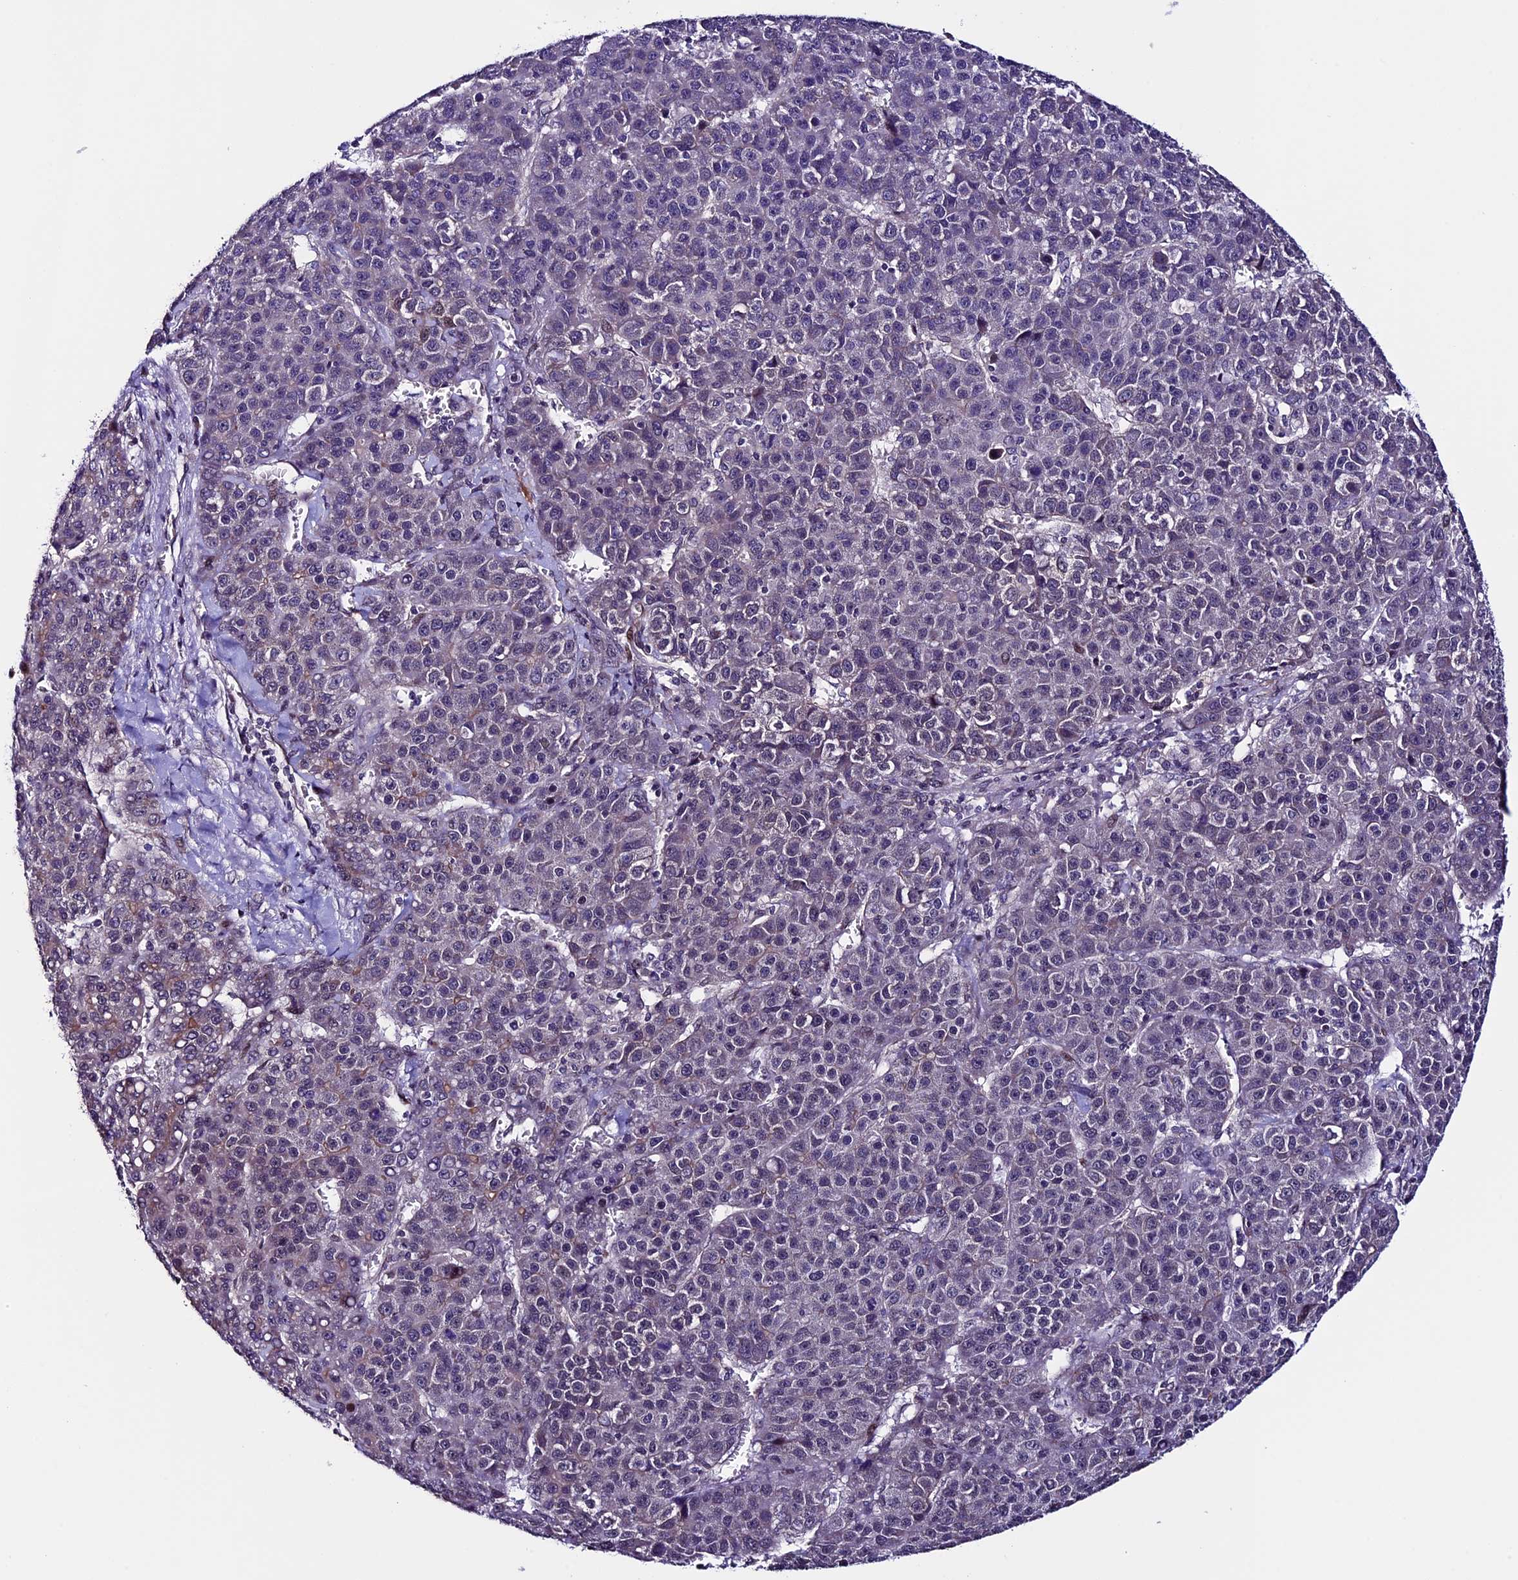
{"staining": {"intensity": "moderate", "quantity": "<25%", "location": "nuclear"}, "tissue": "liver cancer", "cell_type": "Tumor cells", "image_type": "cancer", "snomed": [{"axis": "morphology", "description": "Carcinoma, Hepatocellular, NOS"}, {"axis": "topography", "description": "Liver"}], "caption": "An immunohistochemistry photomicrograph of neoplastic tissue is shown. Protein staining in brown highlights moderate nuclear positivity in liver cancer within tumor cells. Using DAB (brown) and hematoxylin (blue) stains, captured at high magnification using brightfield microscopy.", "gene": "TMEM171", "patient": {"sex": "female", "age": 53}}